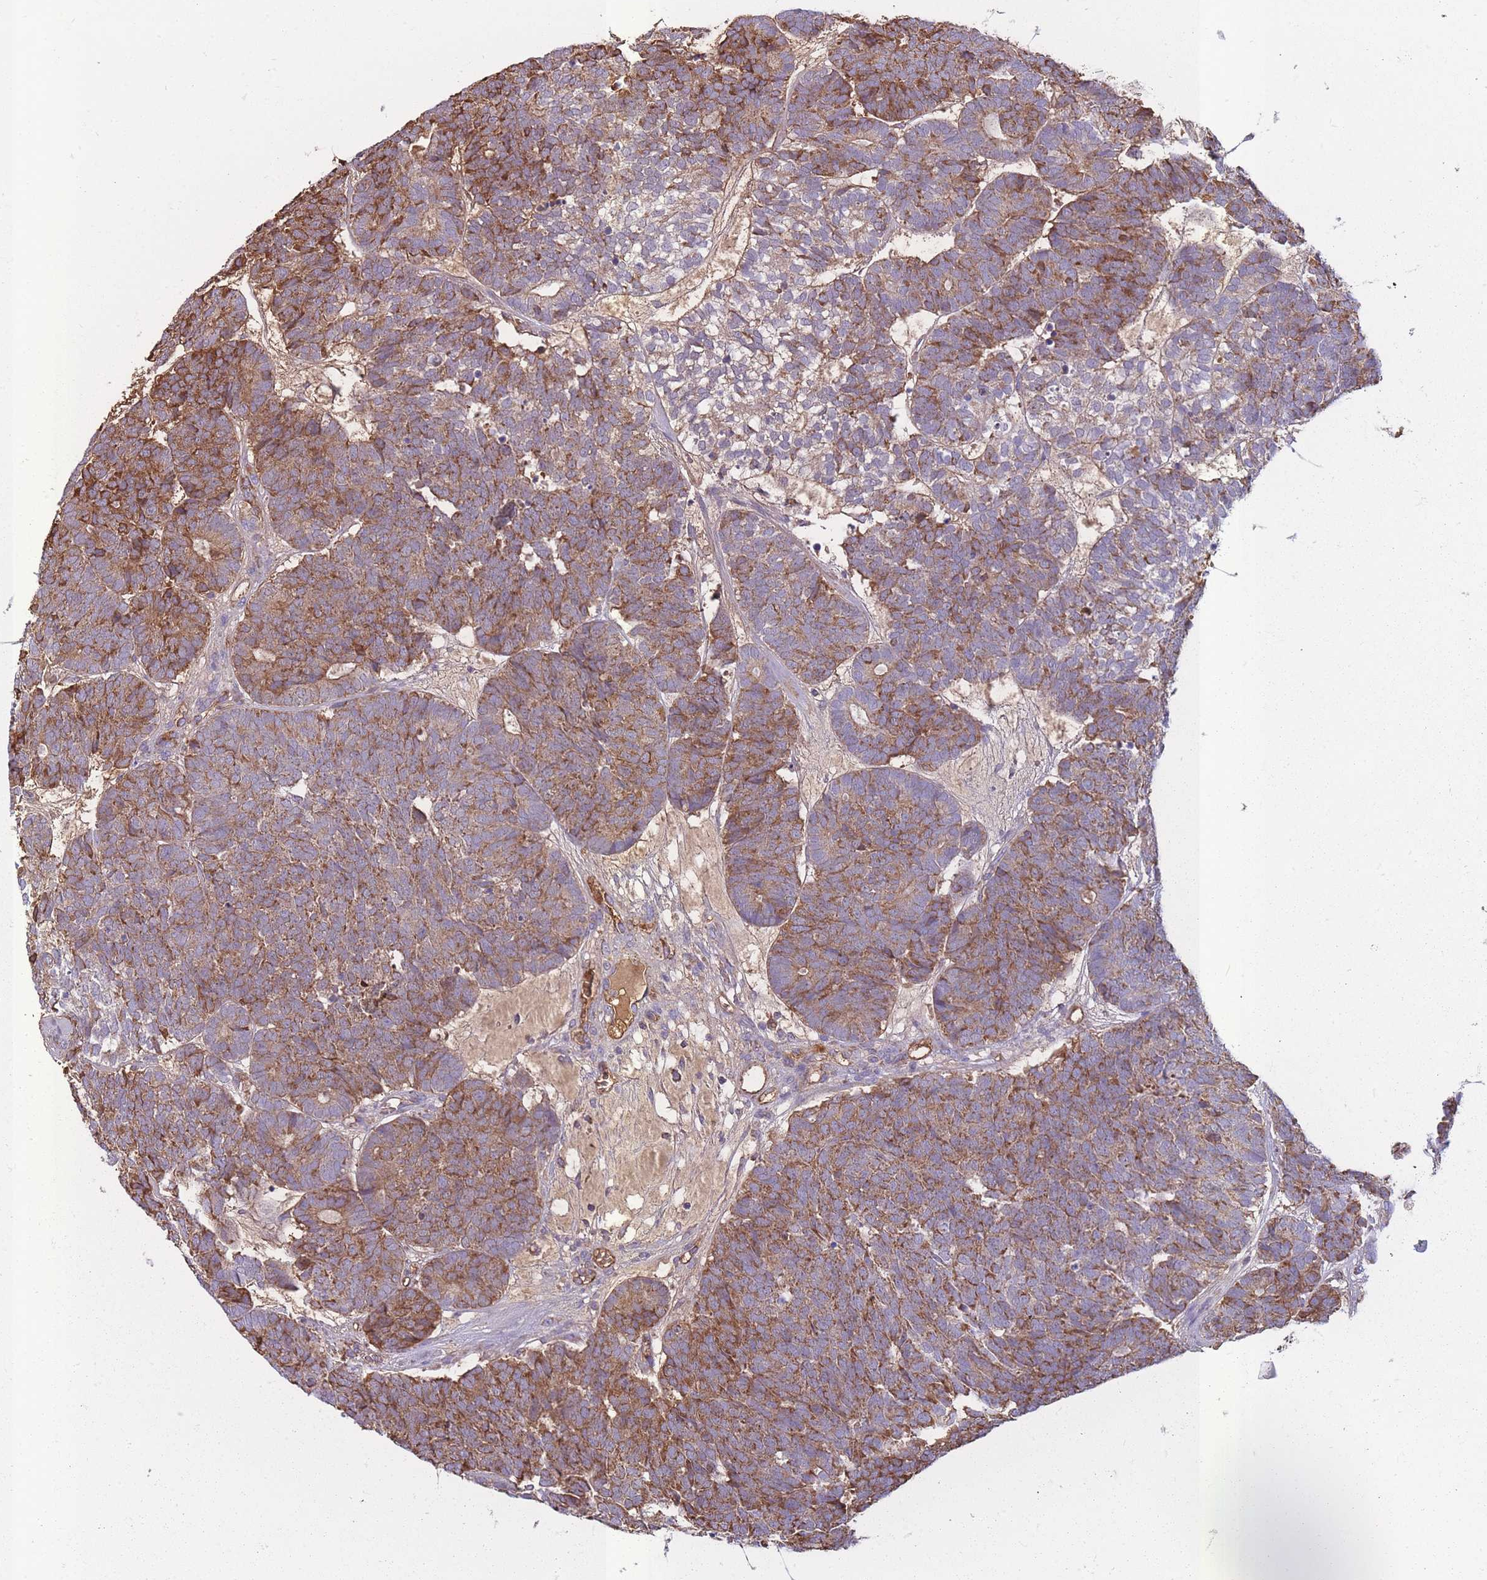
{"staining": {"intensity": "moderate", "quantity": ">75%", "location": "cytoplasmic/membranous"}, "tissue": "head and neck cancer", "cell_type": "Tumor cells", "image_type": "cancer", "snomed": [{"axis": "morphology", "description": "Adenocarcinoma, NOS"}, {"axis": "topography", "description": "Head-Neck"}], "caption": "Head and neck adenocarcinoma stained for a protein shows moderate cytoplasmic/membranous positivity in tumor cells. The staining was performed using DAB, with brown indicating positive protein expression. Nuclei are stained blue with hematoxylin.", "gene": "KAT2A", "patient": {"sex": "female", "age": 81}}